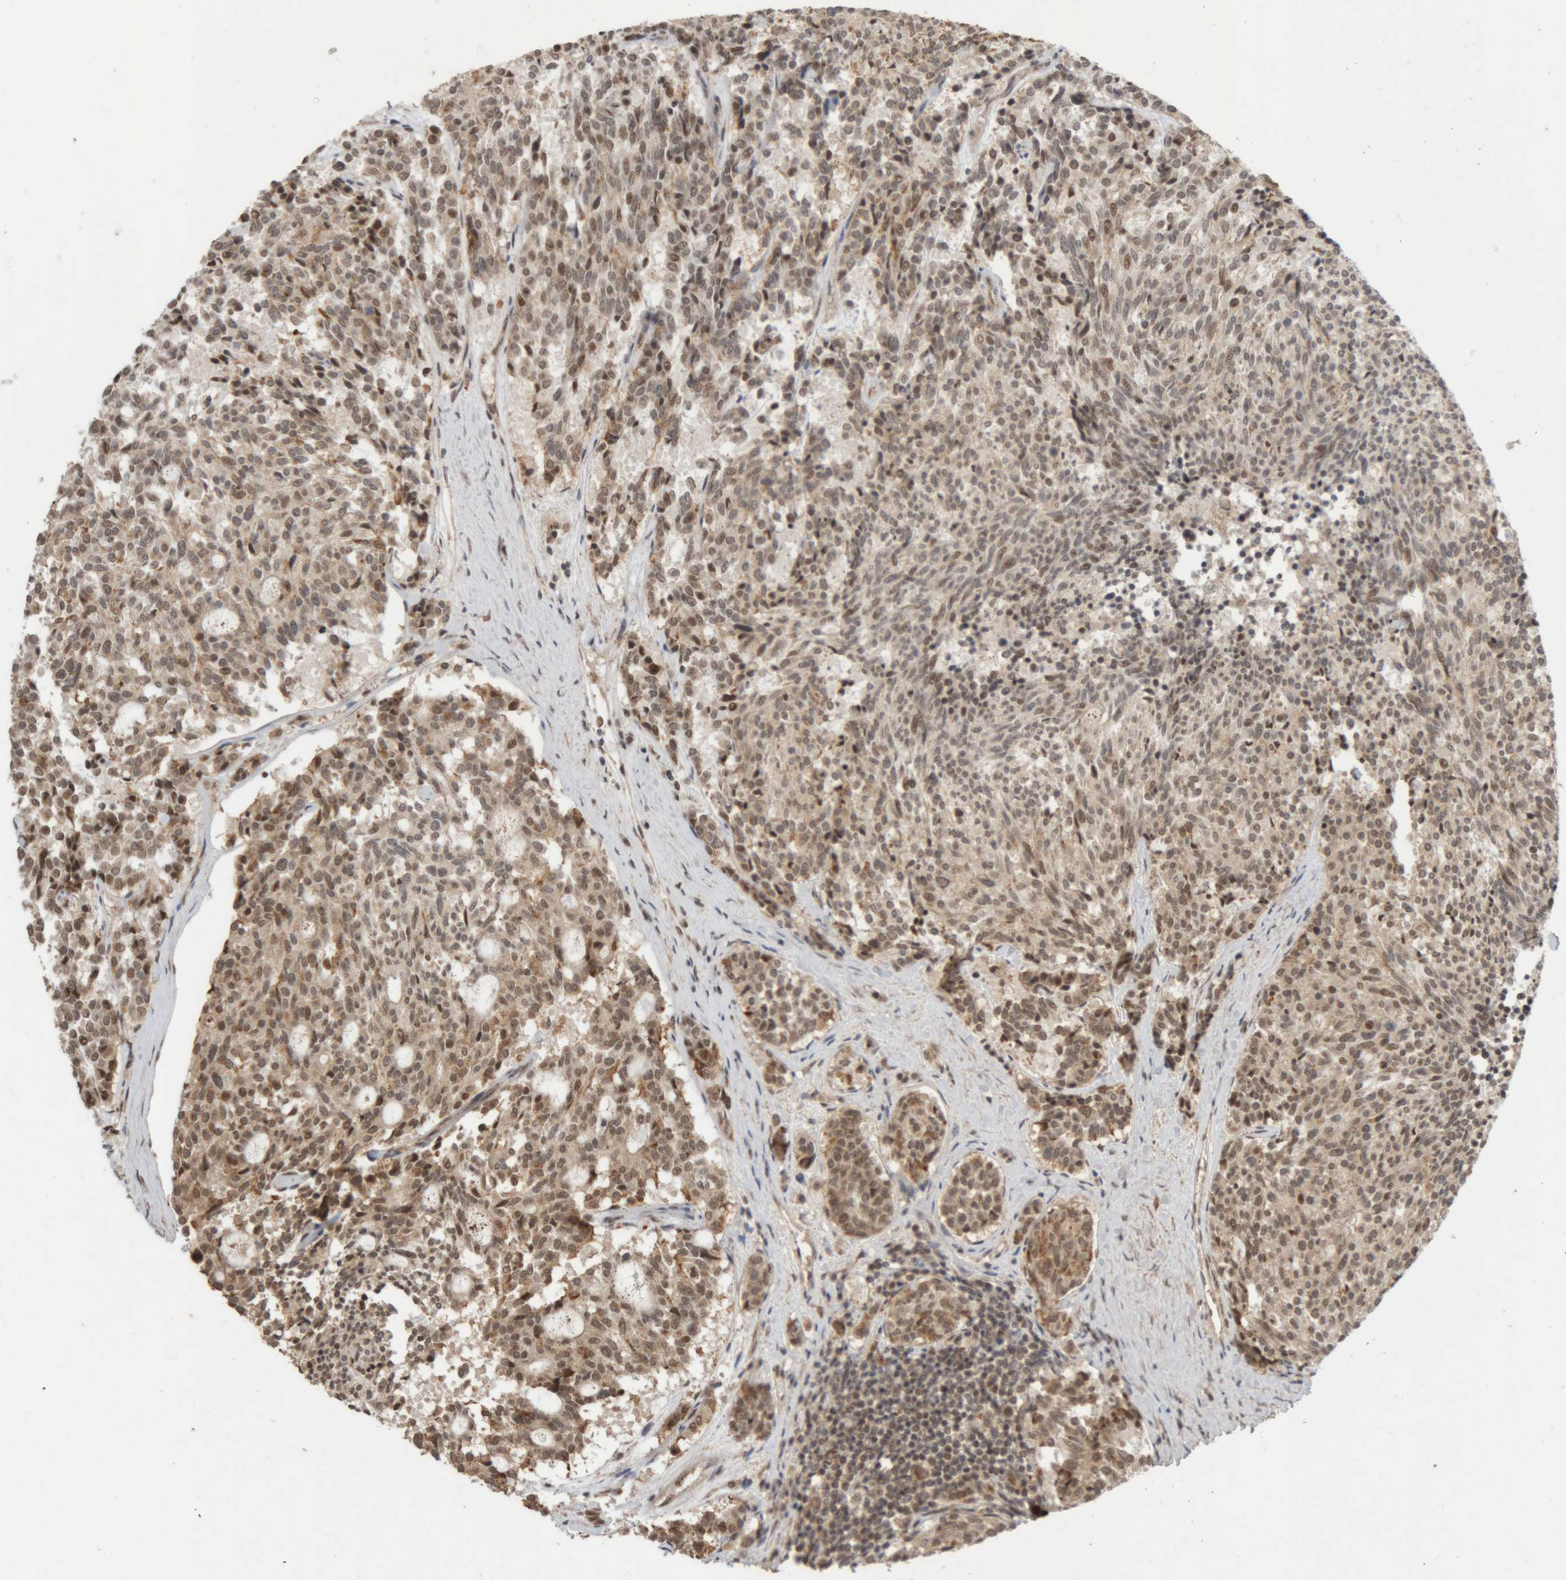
{"staining": {"intensity": "moderate", "quantity": ">75%", "location": "cytoplasmic/membranous,nuclear"}, "tissue": "carcinoid", "cell_type": "Tumor cells", "image_type": "cancer", "snomed": [{"axis": "morphology", "description": "Carcinoid, malignant, NOS"}, {"axis": "topography", "description": "Pancreas"}], "caption": "A medium amount of moderate cytoplasmic/membranous and nuclear positivity is present in about >75% of tumor cells in carcinoid tissue.", "gene": "KEAP1", "patient": {"sex": "female", "age": 54}}